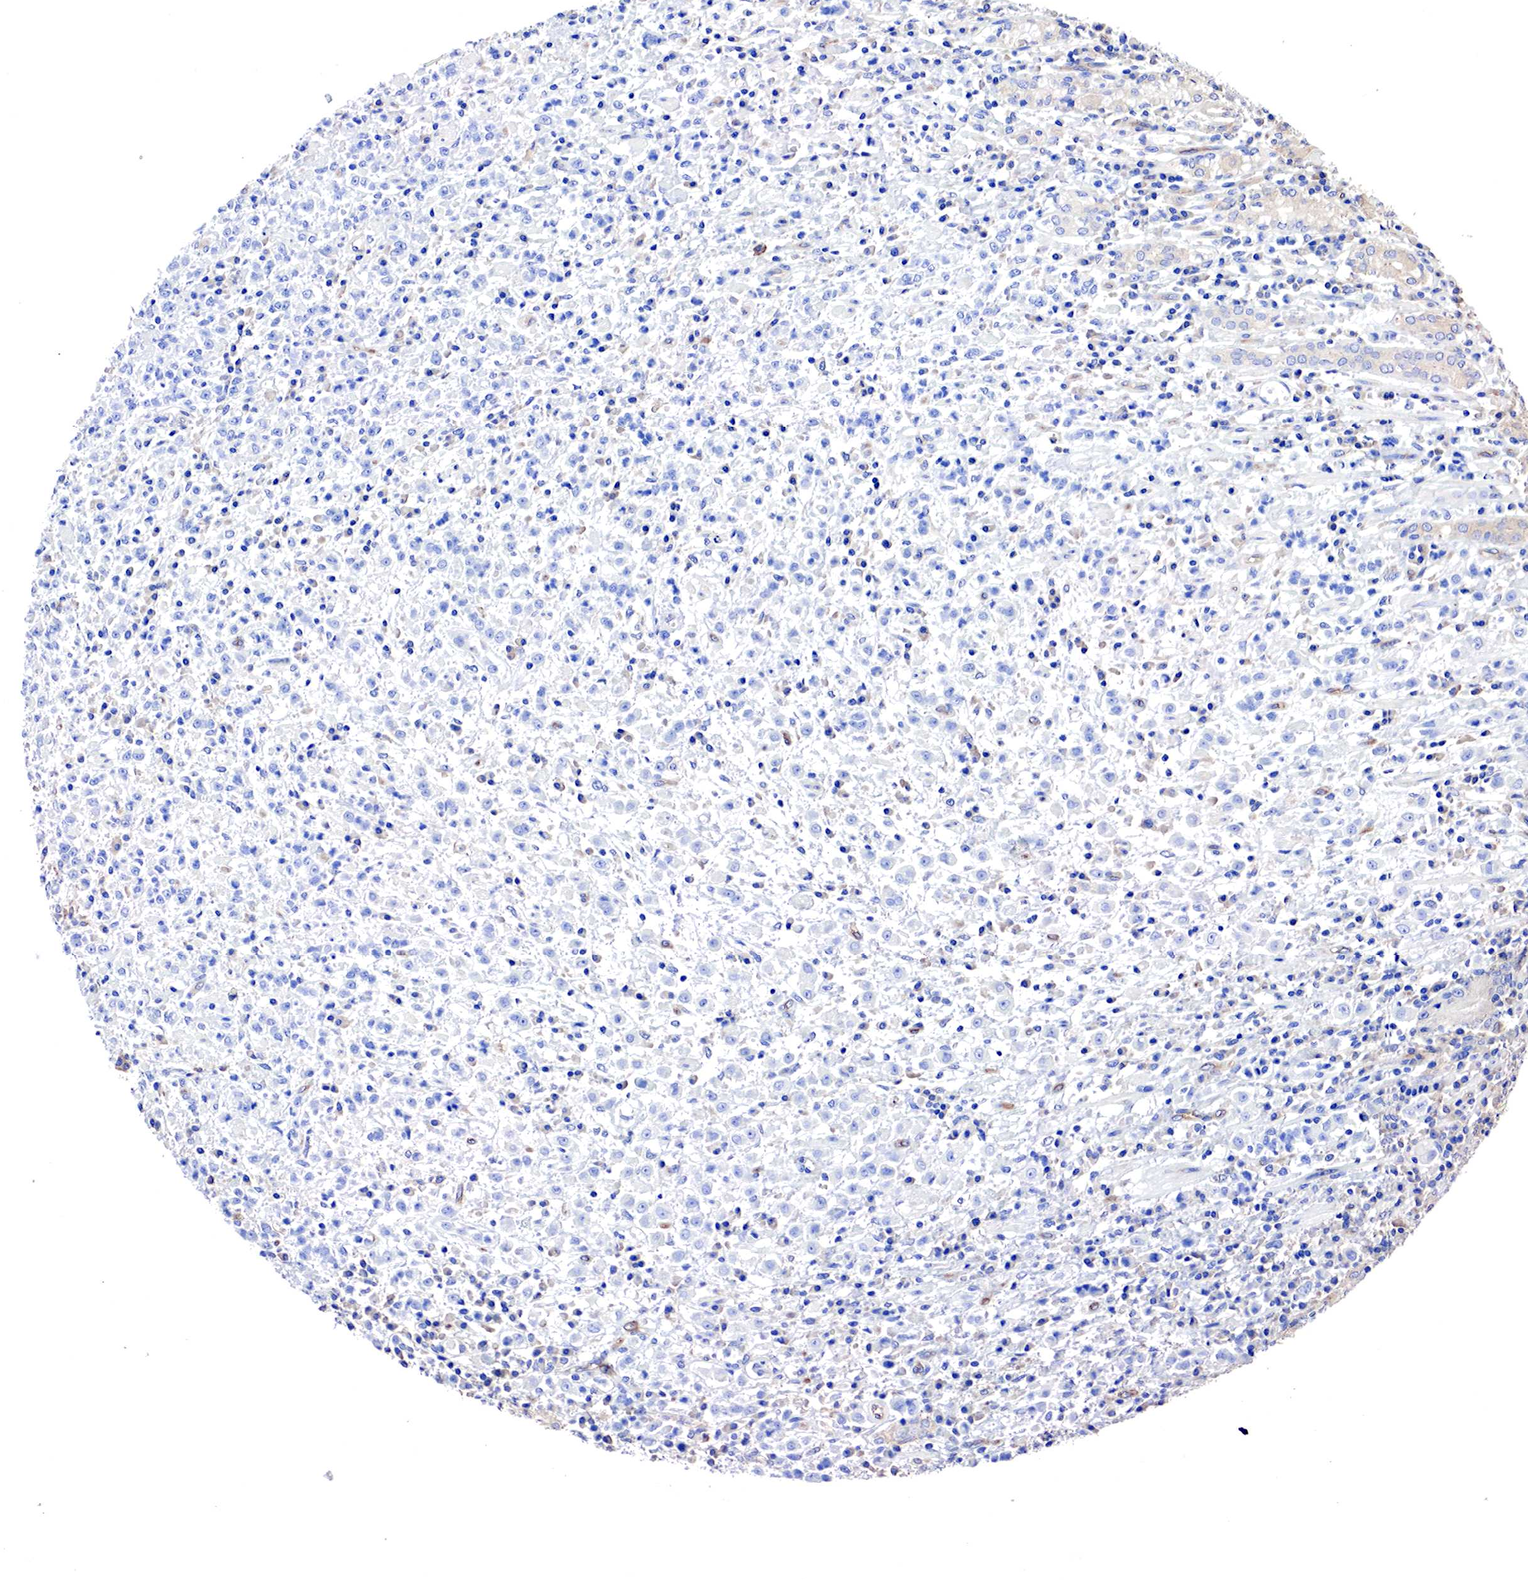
{"staining": {"intensity": "negative", "quantity": "none", "location": "none"}, "tissue": "stomach cancer", "cell_type": "Tumor cells", "image_type": "cancer", "snomed": [{"axis": "morphology", "description": "Adenocarcinoma, NOS"}, {"axis": "topography", "description": "Stomach, lower"}], "caption": "The histopathology image shows no significant positivity in tumor cells of adenocarcinoma (stomach).", "gene": "RDX", "patient": {"sex": "male", "age": 88}}